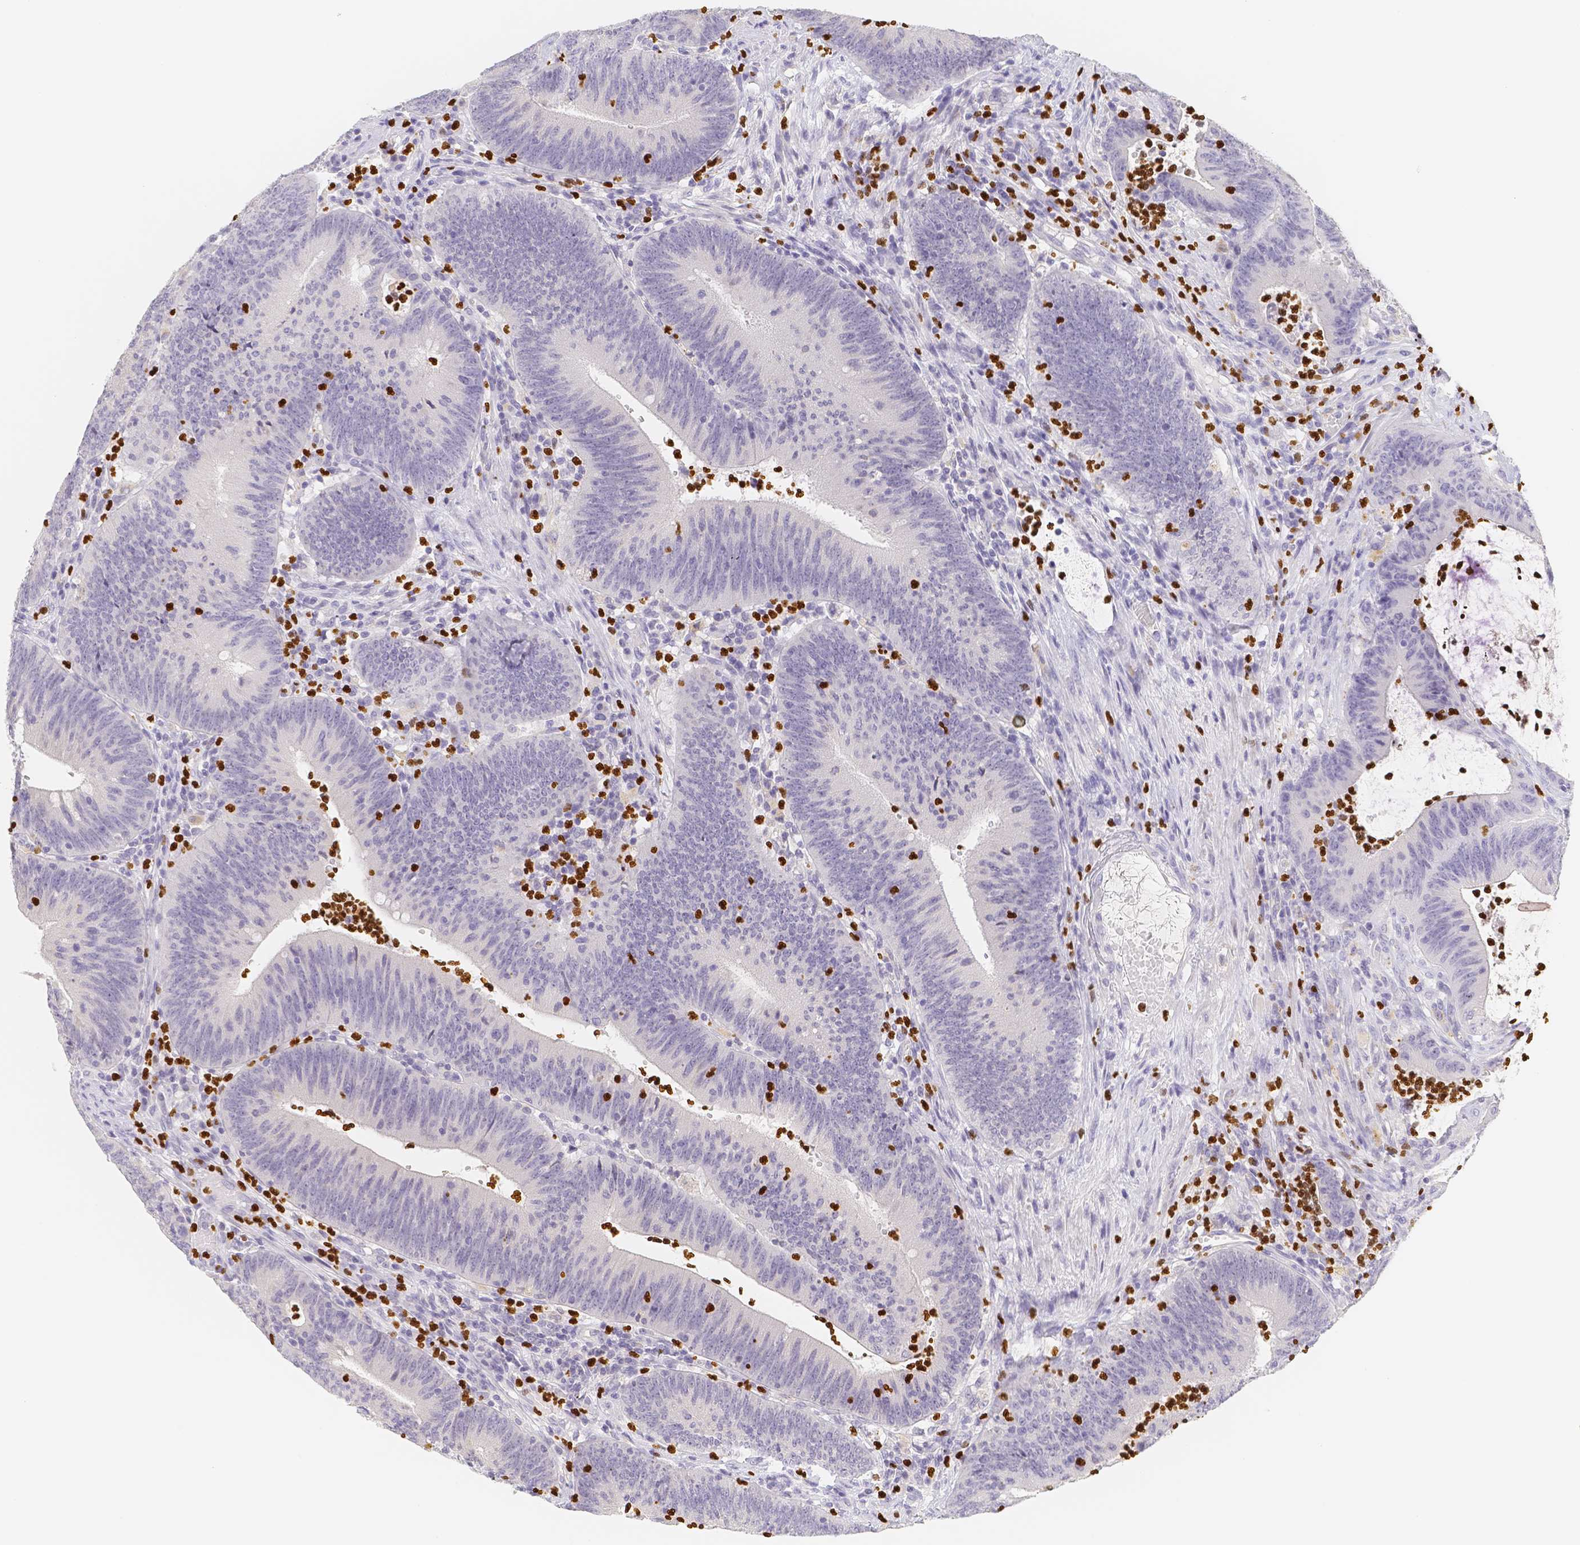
{"staining": {"intensity": "negative", "quantity": "none", "location": "none"}, "tissue": "colorectal cancer", "cell_type": "Tumor cells", "image_type": "cancer", "snomed": [{"axis": "morphology", "description": "Normal tissue, NOS"}, {"axis": "morphology", "description": "Adenocarcinoma, NOS"}, {"axis": "topography", "description": "Rectum"}], "caption": "The photomicrograph shows no staining of tumor cells in colorectal cancer (adenocarcinoma).", "gene": "PADI4", "patient": {"sex": "female", "age": 66}}